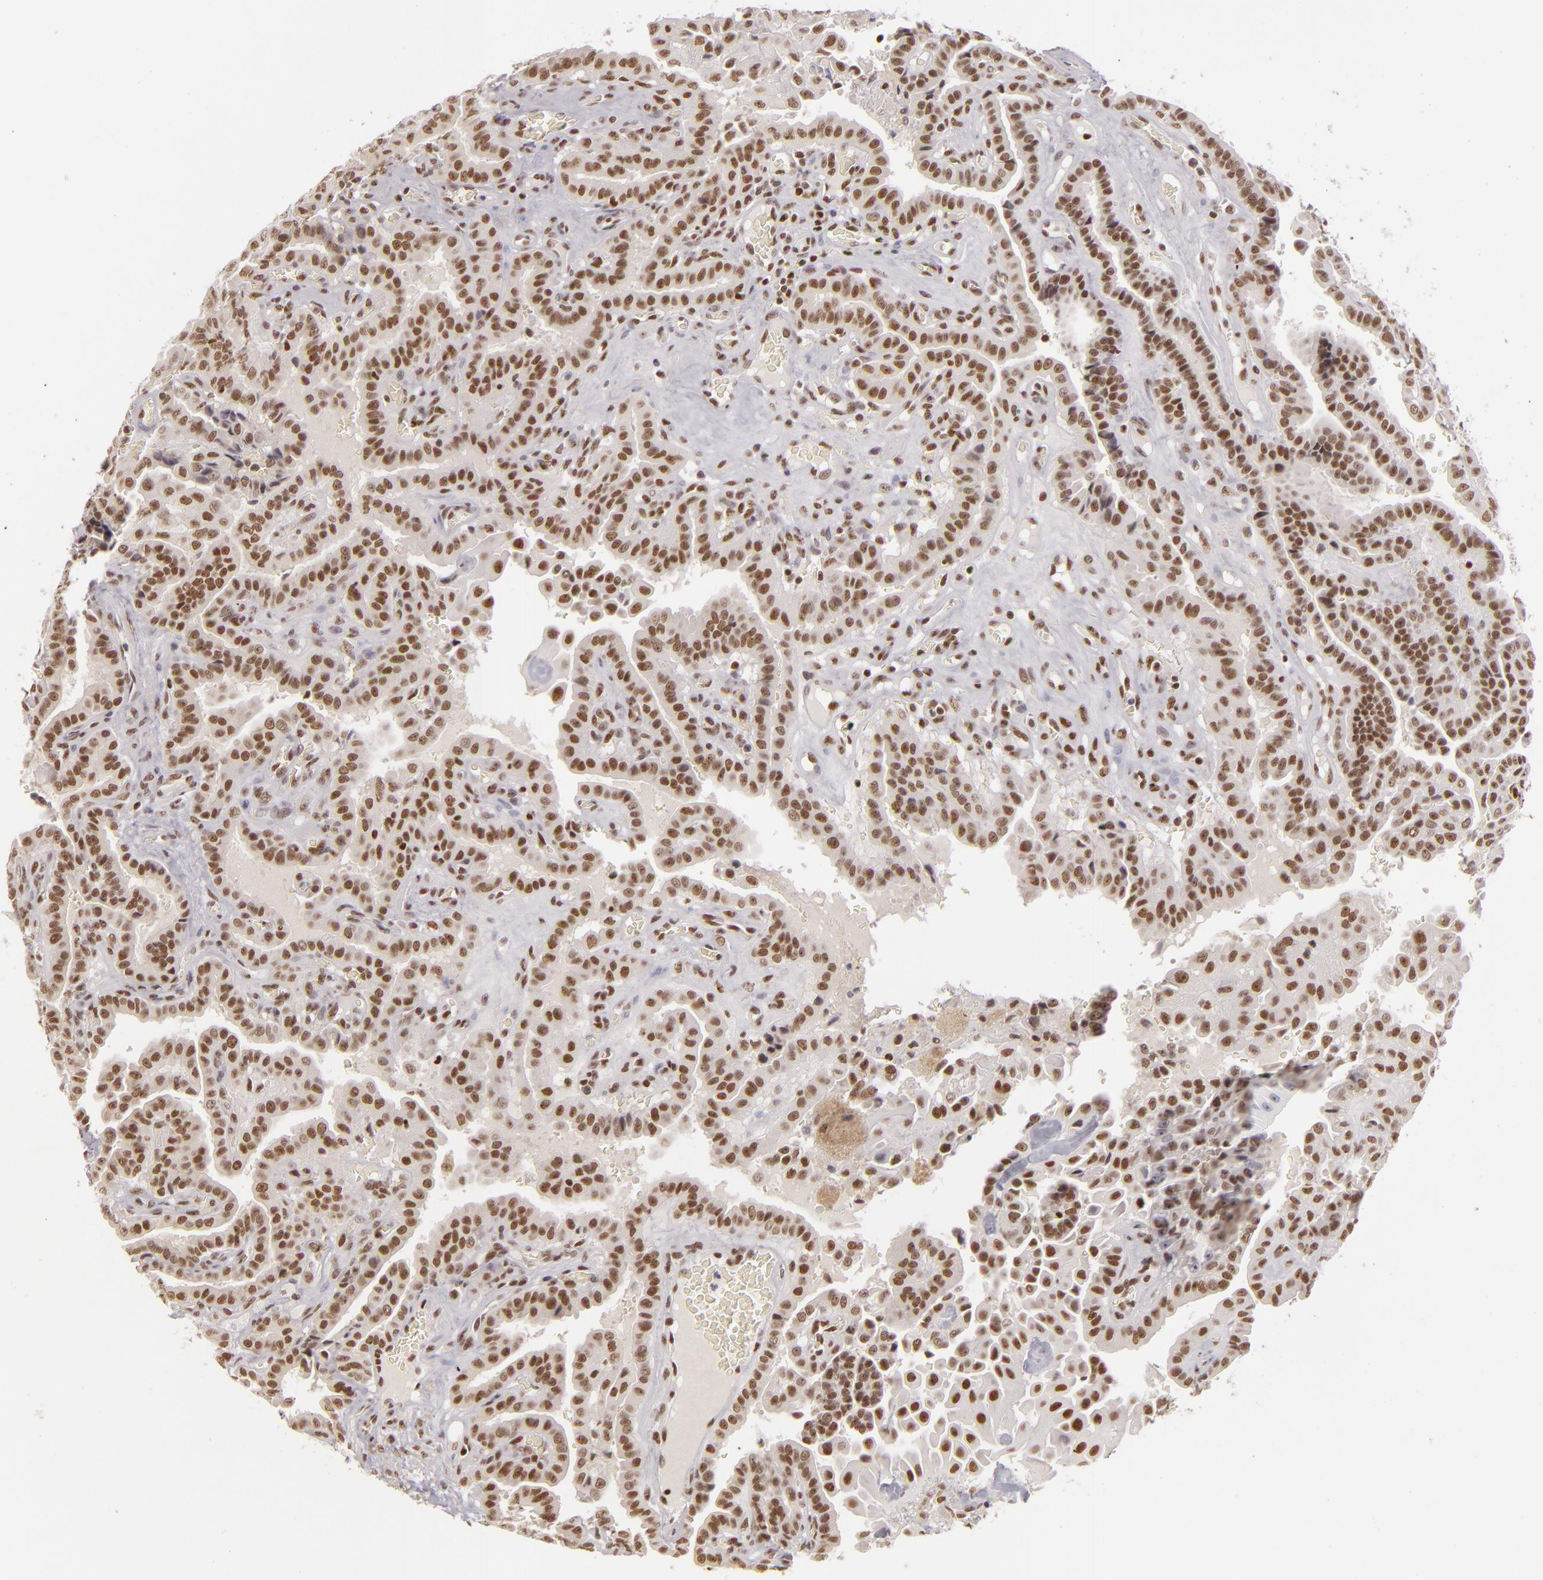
{"staining": {"intensity": "moderate", "quantity": ">75%", "location": "nuclear"}, "tissue": "thyroid cancer", "cell_type": "Tumor cells", "image_type": "cancer", "snomed": [{"axis": "morphology", "description": "Papillary adenocarcinoma, NOS"}, {"axis": "topography", "description": "Thyroid gland"}], "caption": "A photomicrograph showing moderate nuclear positivity in approximately >75% of tumor cells in papillary adenocarcinoma (thyroid), as visualized by brown immunohistochemical staining.", "gene": "DAXX", "patient": {"sex": "male", "age": 87}}